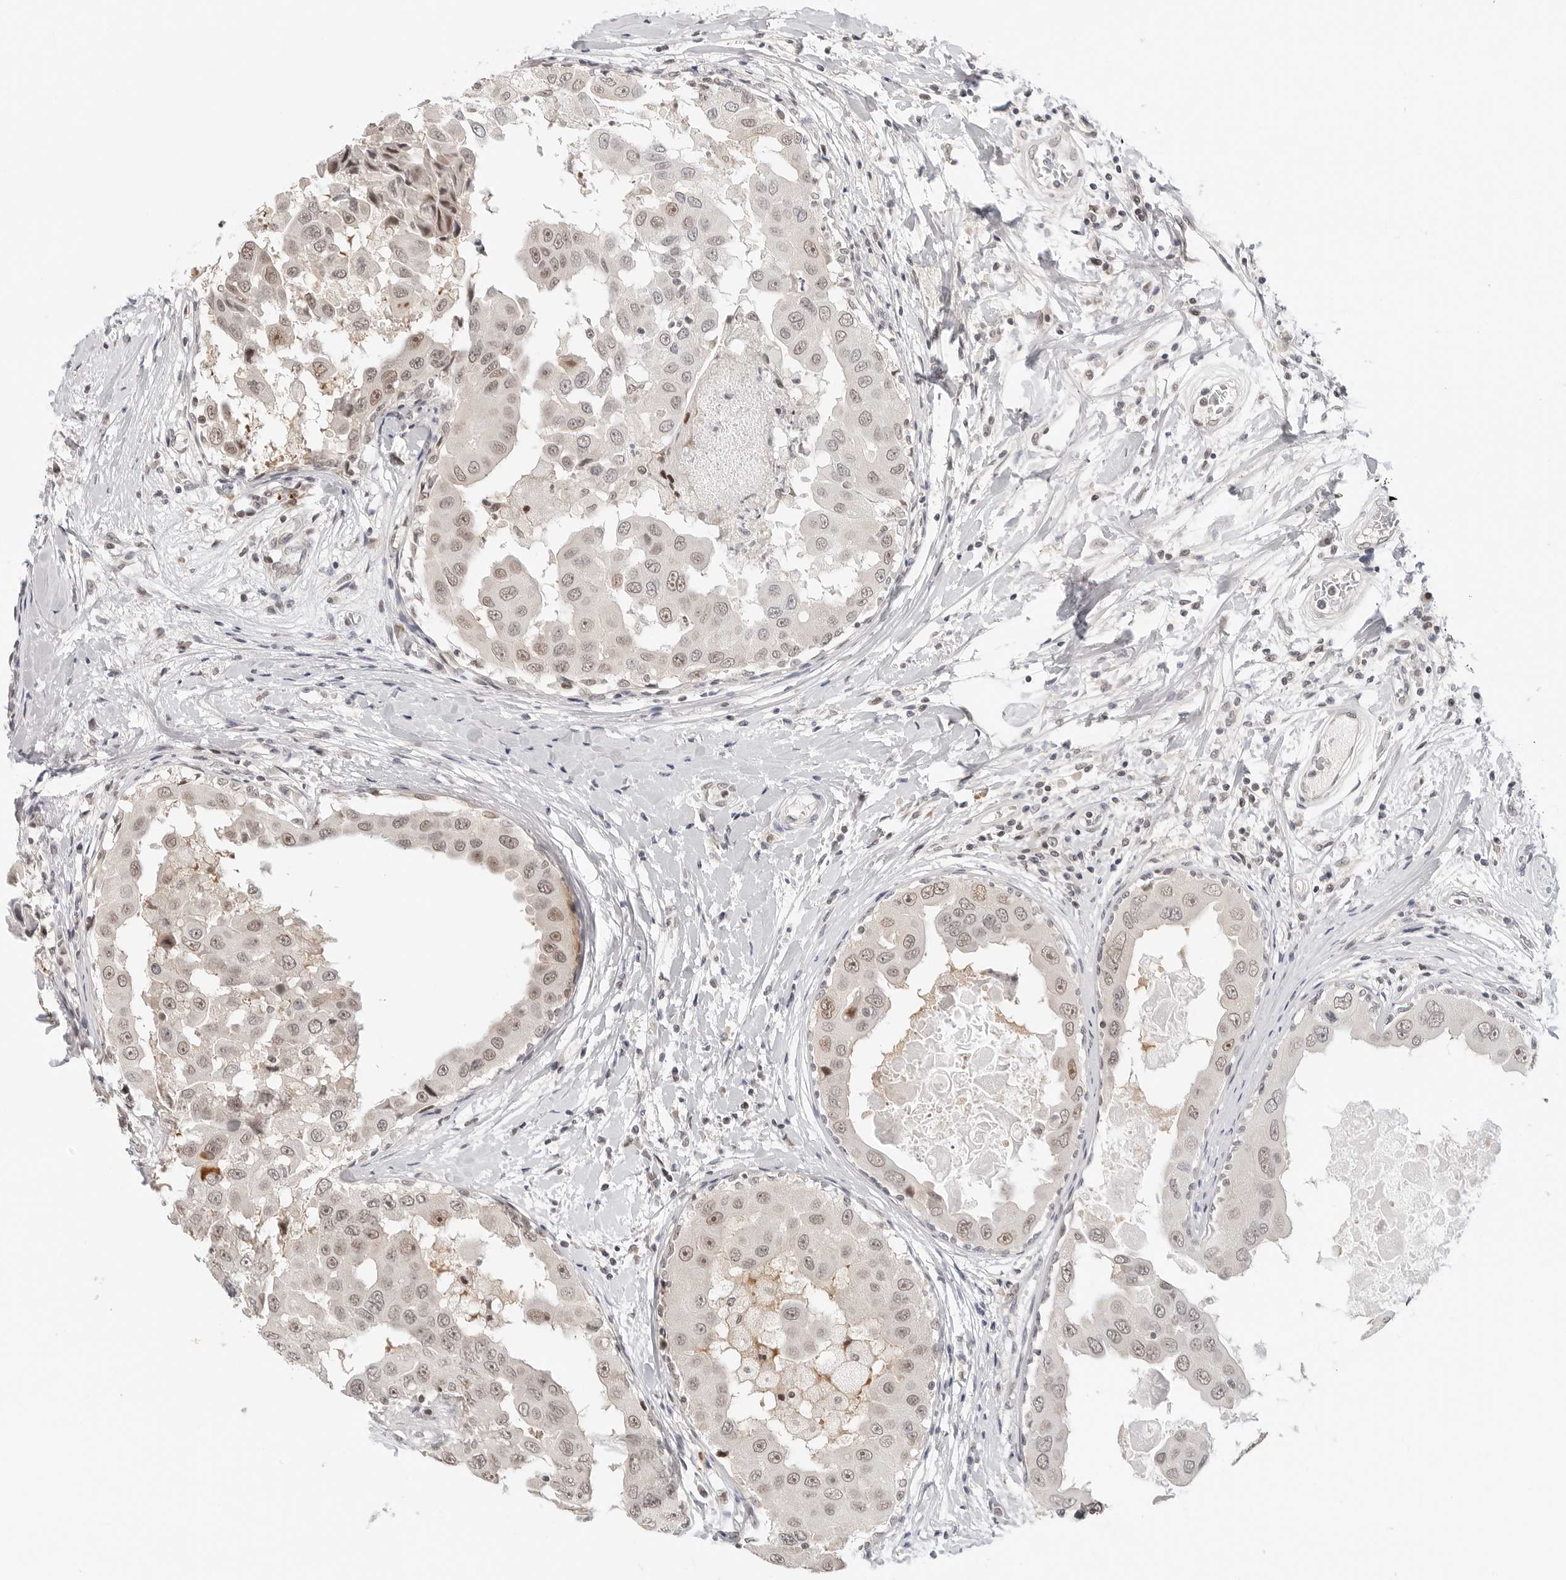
{"staining": {"intensity": "weak", "quantity": ">75%", "location": "nuclear"}, "tissue": "breast cancer", "cell_type": "Tumor cells", "image_type": "cancer", "snomed": [{"axis": "morphology", "description": "Duct carcinoma"}, {"axis": "topography", "description": "Breast"}], "caption": "Human breast cancer stained for a protein (brown) reveals weak nuclear positive staining in approximately >75% of tumor cells.", "gene": "TSEN2", "patient": {"sex": "female", "age": 27}}